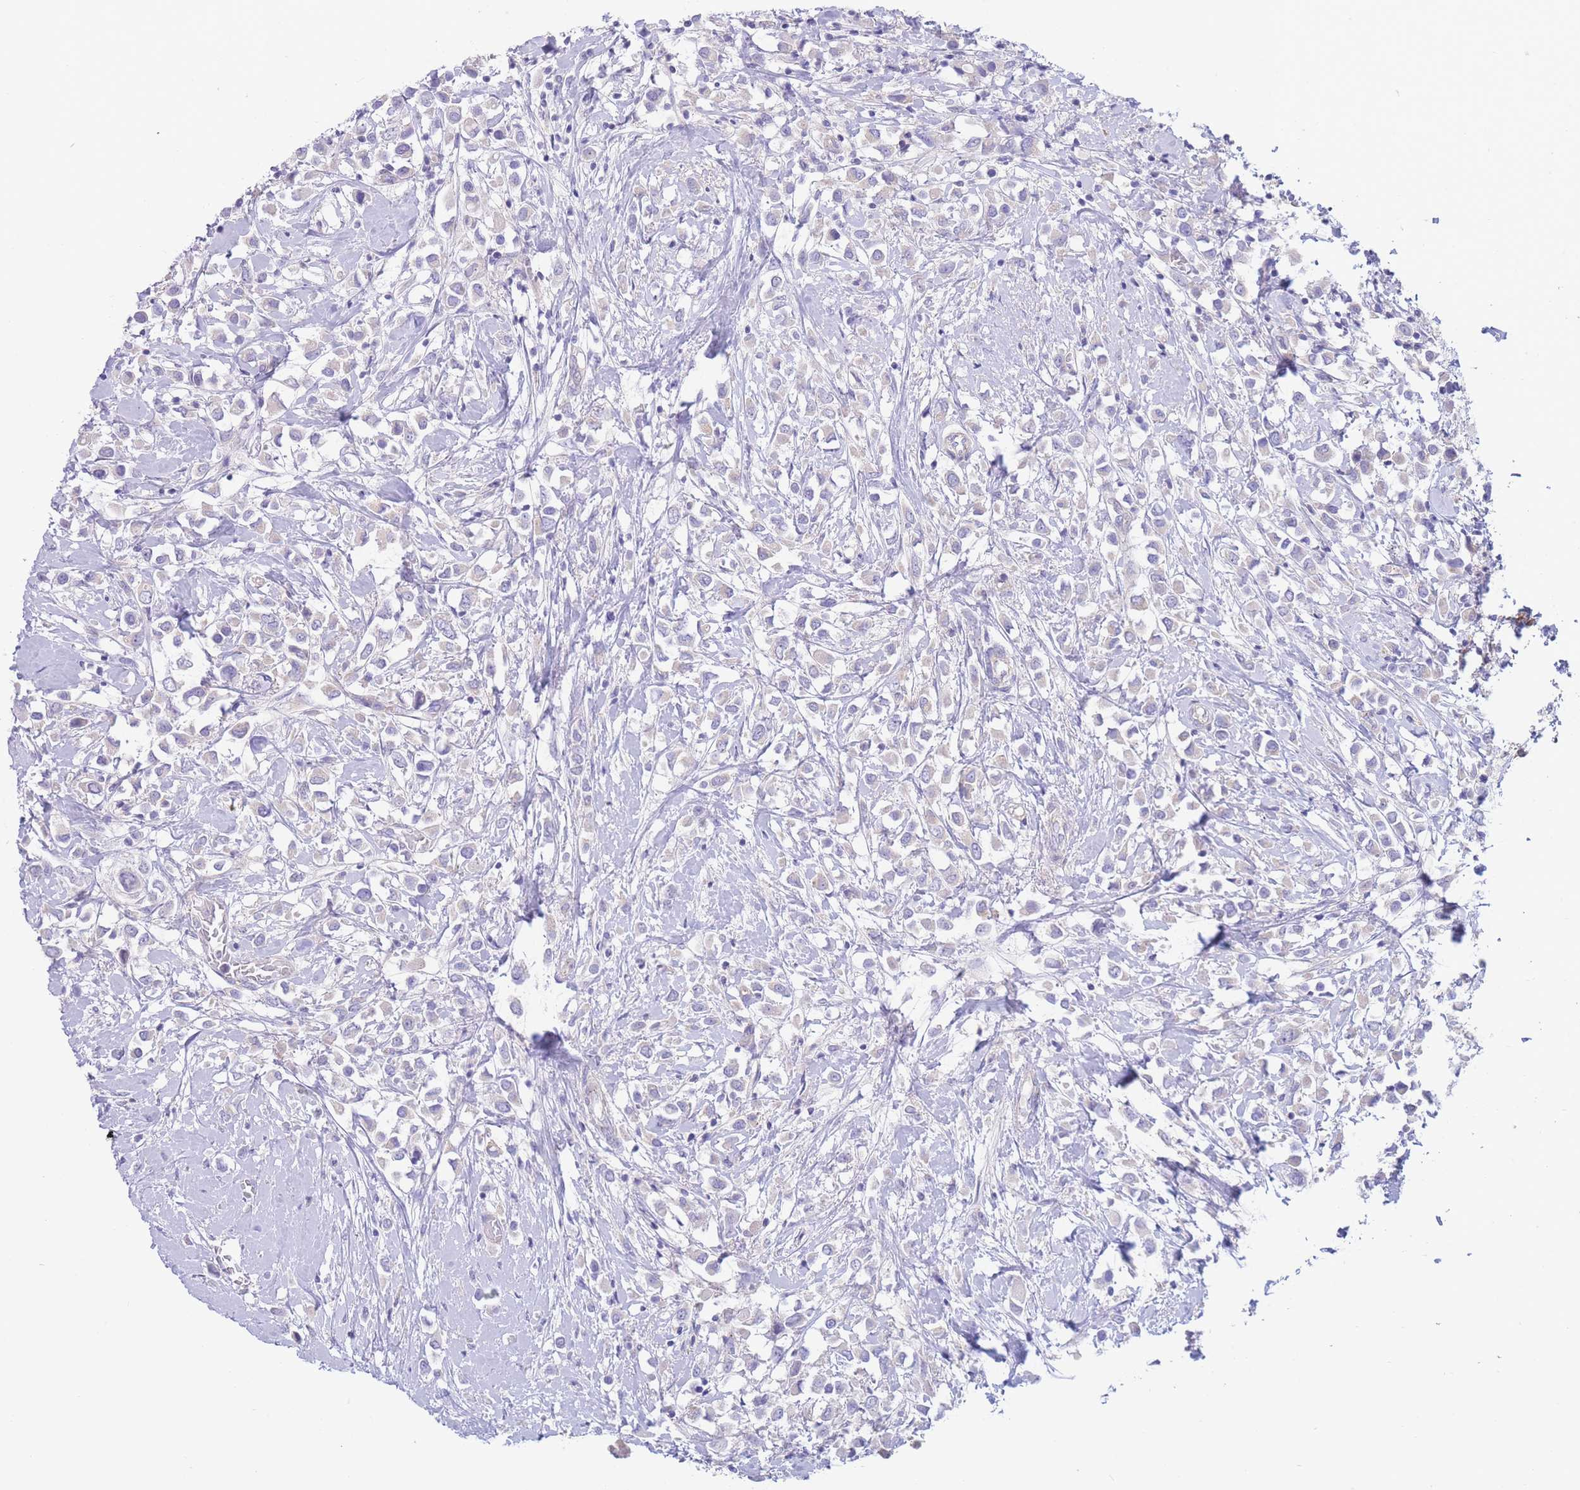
{"staining": {"intensity": "negative", "quantity": "none", "location": "none"}, "tissue": "breast cancer", "cell_type": "Tumor cells", "image_type": "cancer", "snomed": [{"axis": "morphology", "description": "Duct carcinoma"}, {"axis": "topography", "description": "Breast"}], "caption": "A photomicrograph of breast intraductal carcinoma stained for a protein shows no brown staining in tumor cells.", "gene": "ALS2CL", "patient": {"sex": "female", "age": 61}}